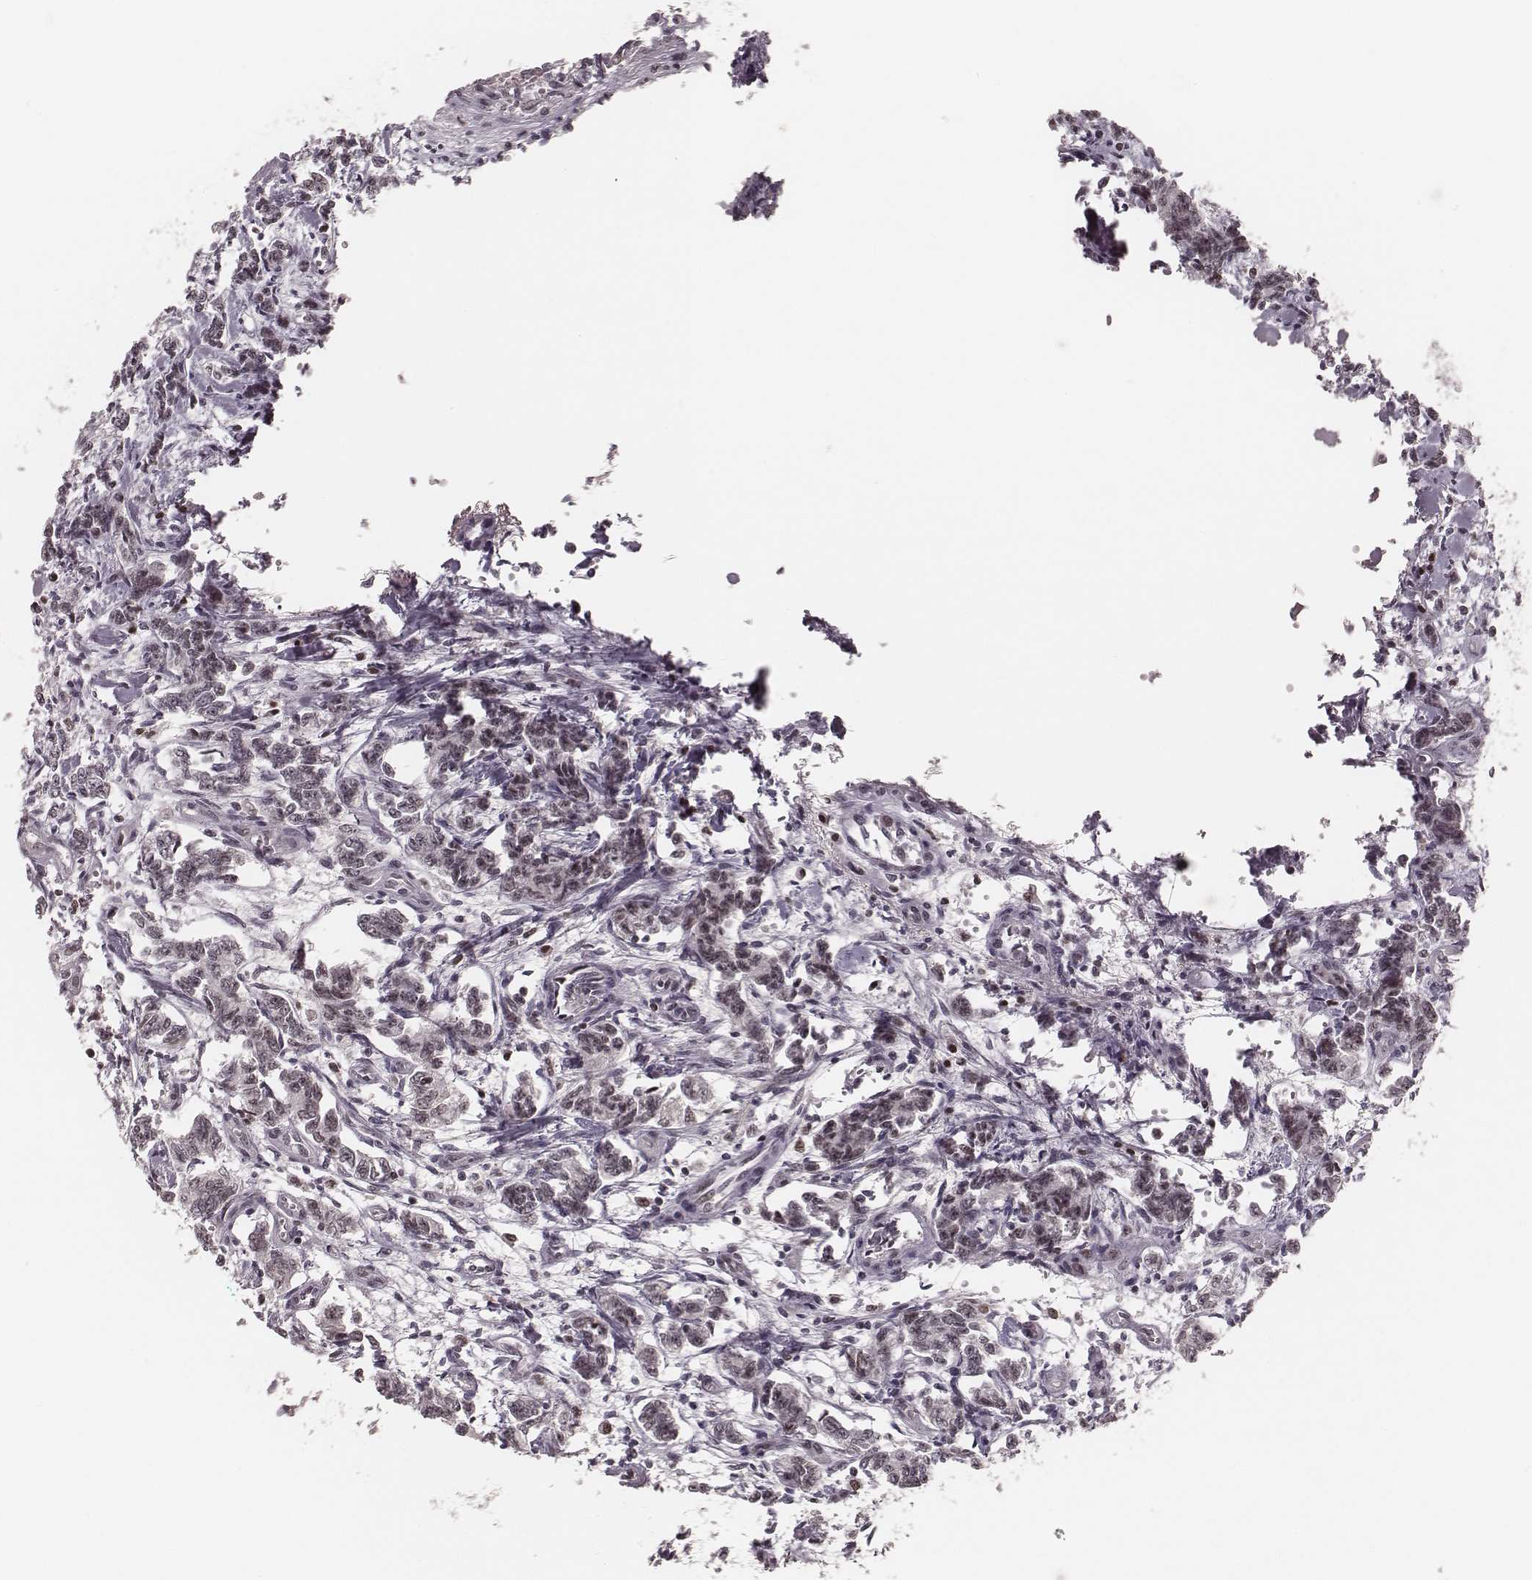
{"staining": {"intensity": "weak", "quantity": ">75%", "location": "nuclear"}, "tissue": "carcinoid", "cell_type": "Tumor cells", "image_type": "cancer", "snomed": [{"axis": "morphology", "description": "Carcinoid, malignant, NOS"}, {"axis": "topography", "description": "Kidney"}], "caption": "A brown stain shows weak nuclear positivity of a protein in carcinoid tumor cells.", "gene": "PARP1", "patient": {"sex": "female", "age": 41}}